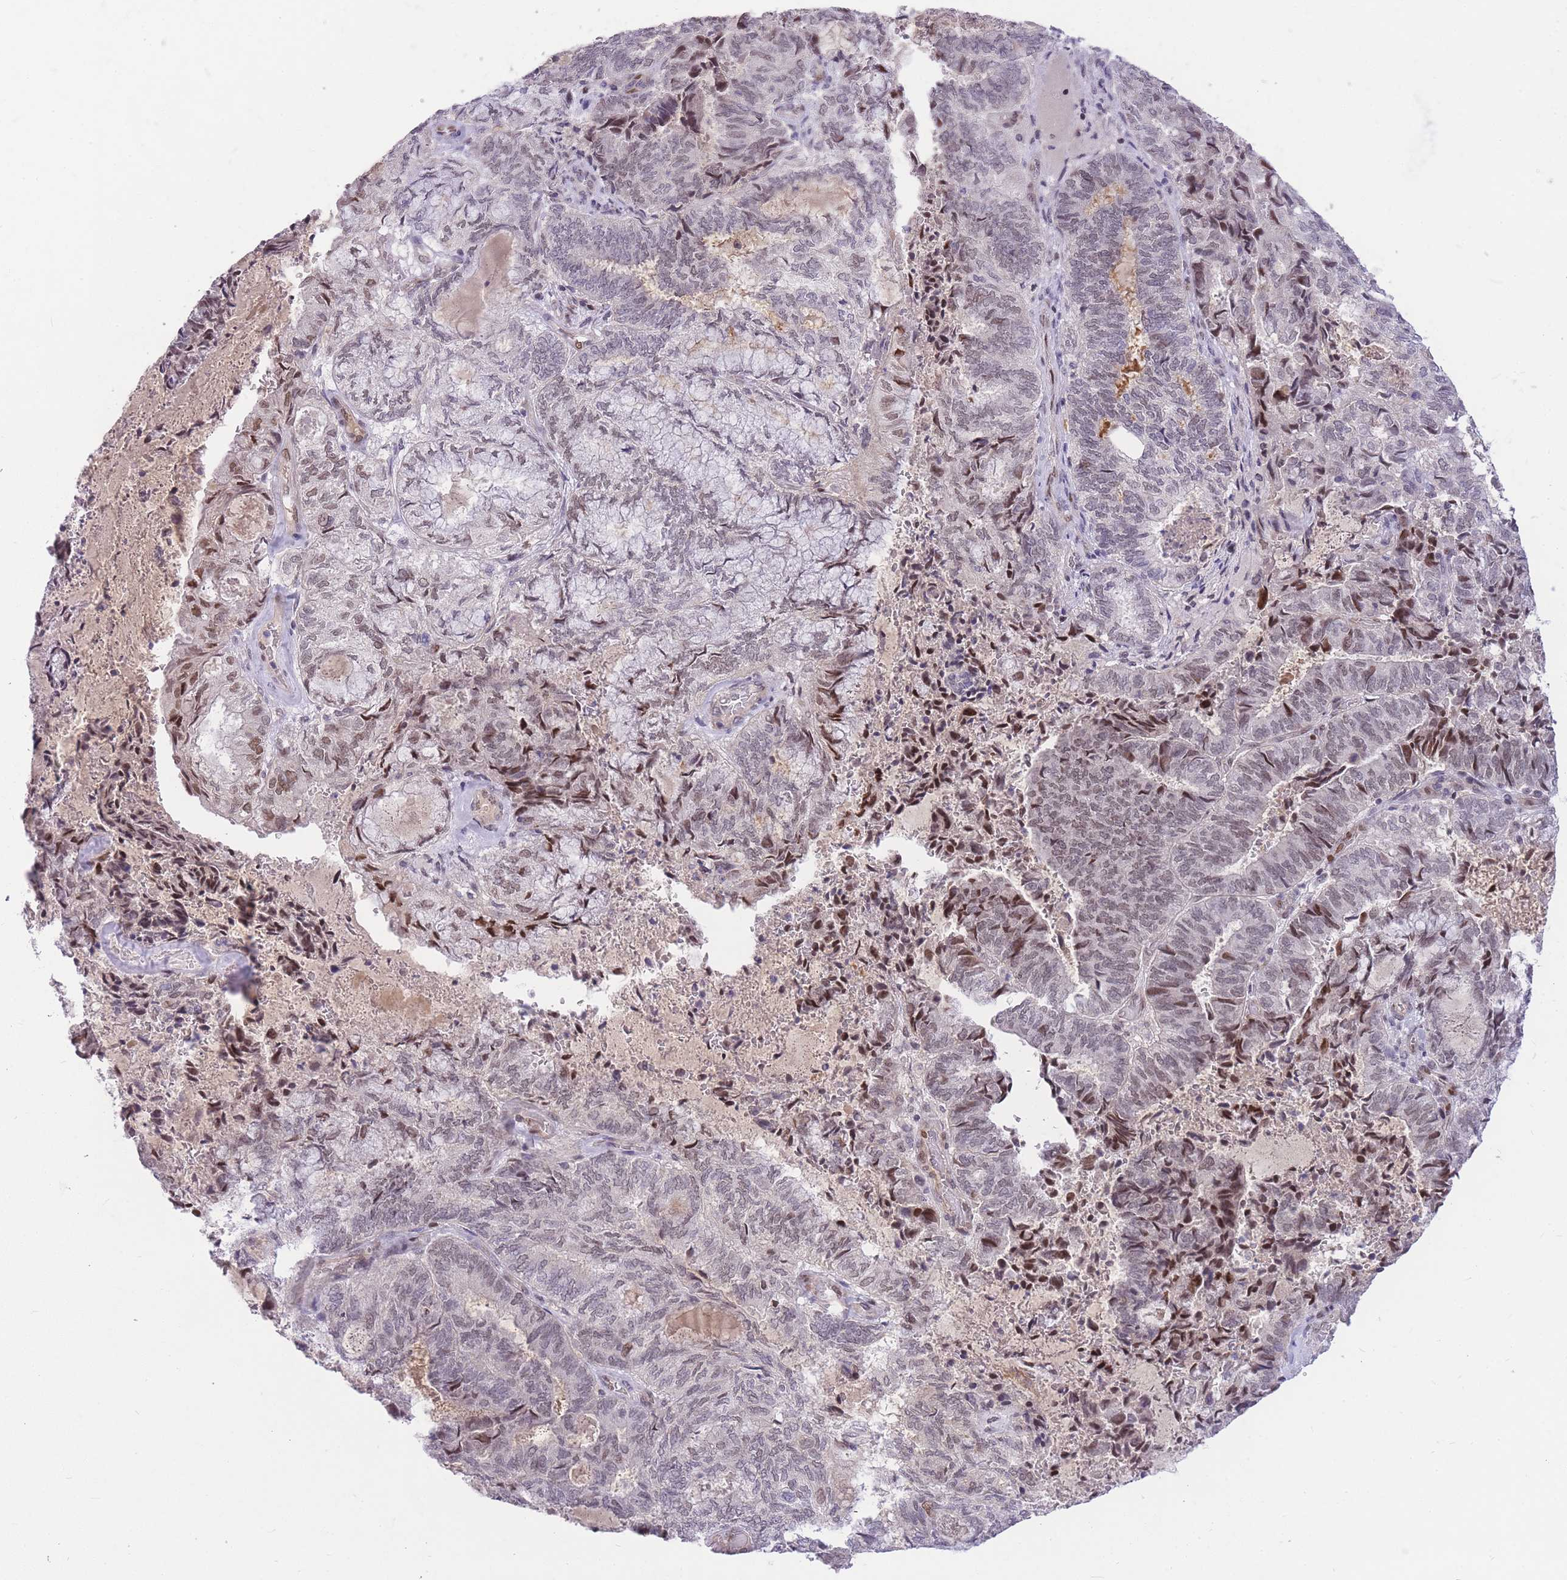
{"staining": {"intensity": "moderate", "quantity": "<25%", "location": "nuclear"}, "tissue": "endometrial cancer", "cell_type": "Tumor cells", "image_type": "cancer", "snomed": [{"axis": "morphology", "description": "Adenocarcinoma, NOS"}, {"axis": "topography", "description": "Endometrium"}], "caption": "Human endometrial cancer stained with a brown dye exhibits moderate nuclear positive positivity in about <25% of tumor cells.", "gene": "TLE2", "patient": {"sex": "female", "age": 80}}